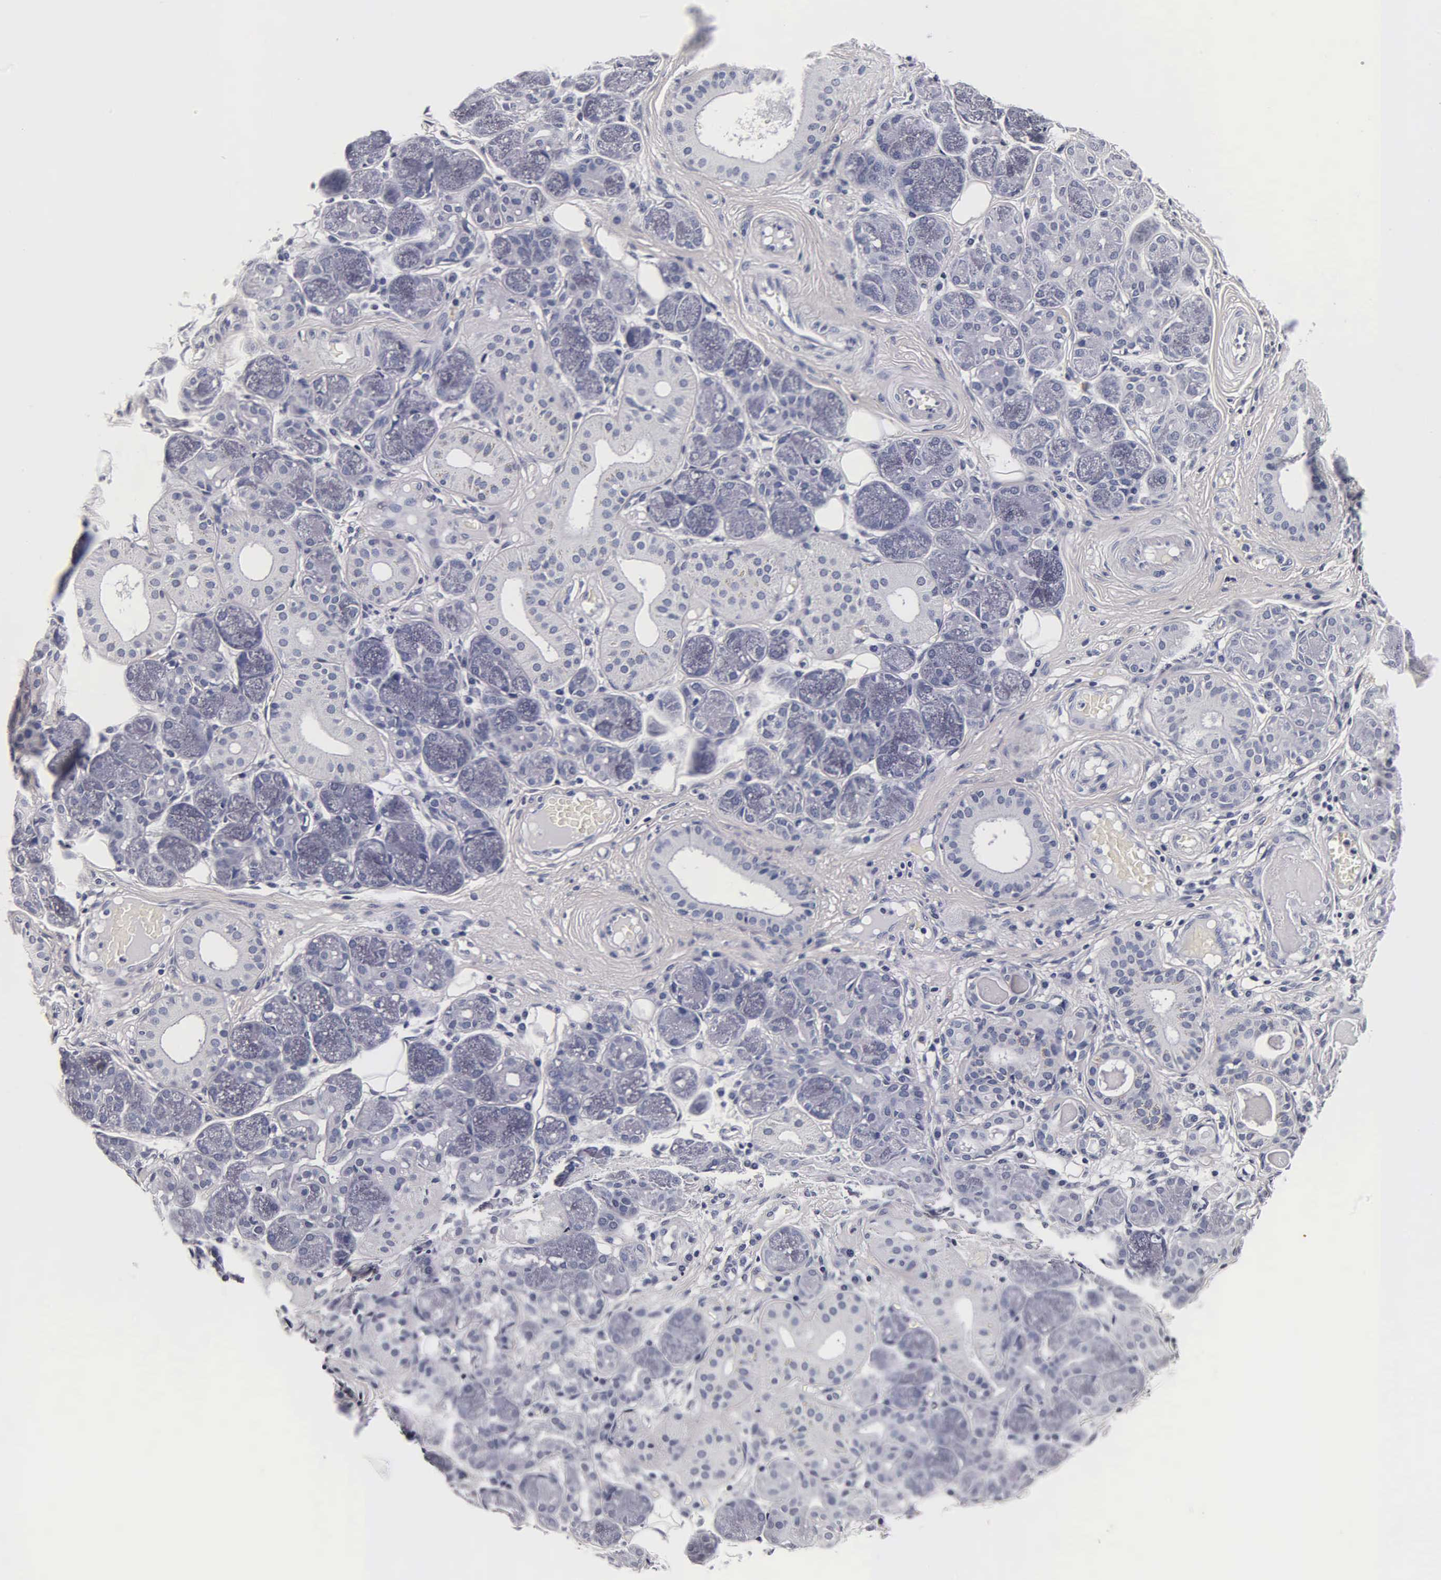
{"staining": {"intensity": "negative", "quantity": "none", "location": "none"}, "tissue": "salivary gland", "cell_type": "Glandular cells", "image_type": "normal", "snomed": [{"axis": "morphology", "description": "Normal tissue, NOS"}, {"axis": "topography", "description": "Salivary gland"}, {"axis": "topography", "description": "Peripheral nerve tissue"}], "caption": "An immunohistochemistry (IHC) image of normal salivary gland is shown. There is no staining in glandular cells of salivary gland.", "gene": "ACP3", "patient": {"sex": "male", "age": 62}}